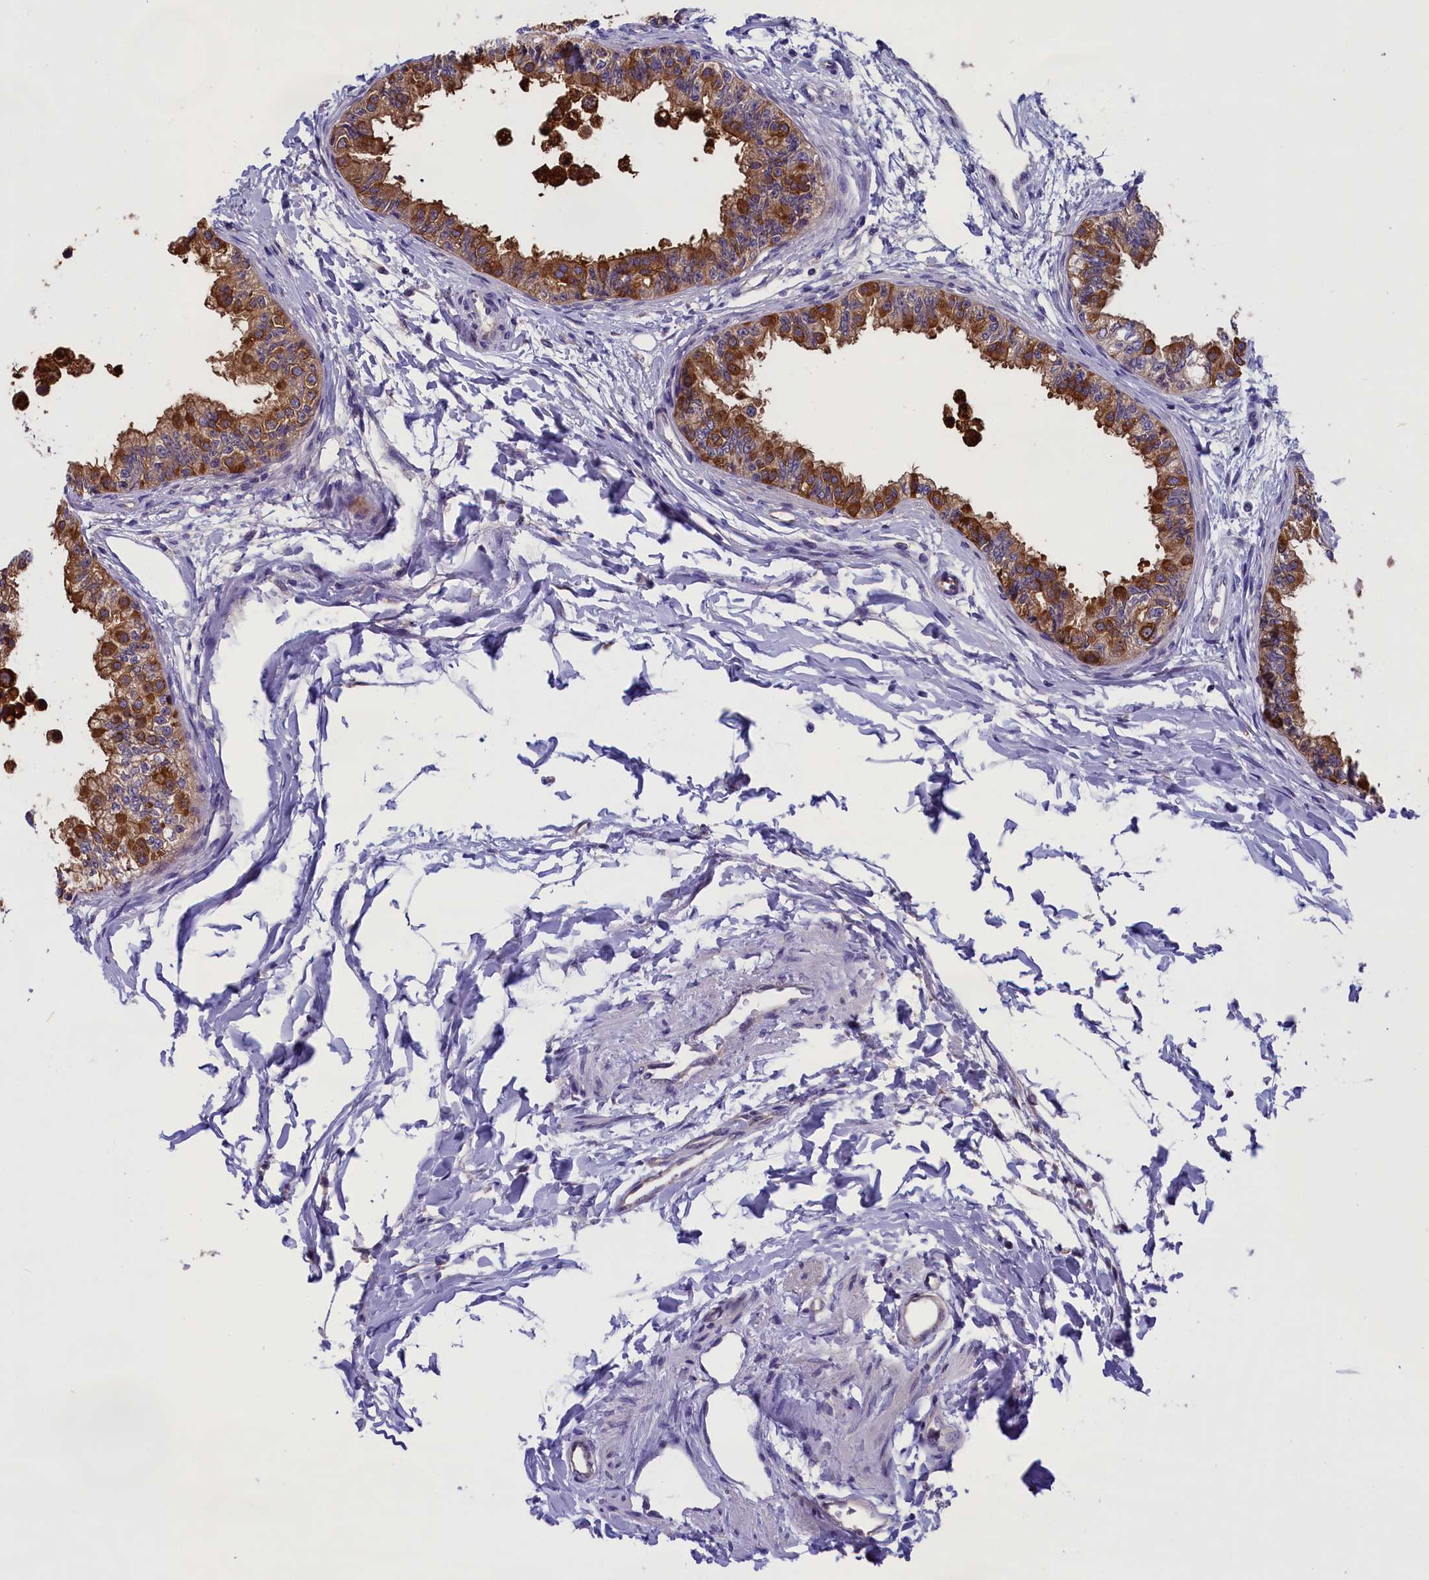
{"staining": {"intensity": "moderate", "quantity": "25%-75%", "location": "cytoplasmic/membranous"}, "tissue": "epididymis", "cell_type": "Glandular cells", "image_type": "normal", "snomed": [{"axis": "morphology", "description": "Normal tissue, NOS"}, {"axis": "morphology", "description": "Adenocarcinoma, metastatic, NOS"}, {"axis": "topography", "description": "Testis"}, {"axis": "topography", "description": "Epididymis"}], "caption": "Brown immunohistochemical staining in normal human epididymis displays moderate cytoplasmic/membranous positivity in approximately 25%-75% of glandular cells. (brown staining indicates protein expression, while blue staining denotes nuclei).", "gene": "ABCC8", "patient": {"sex": "male", "age": 26}}